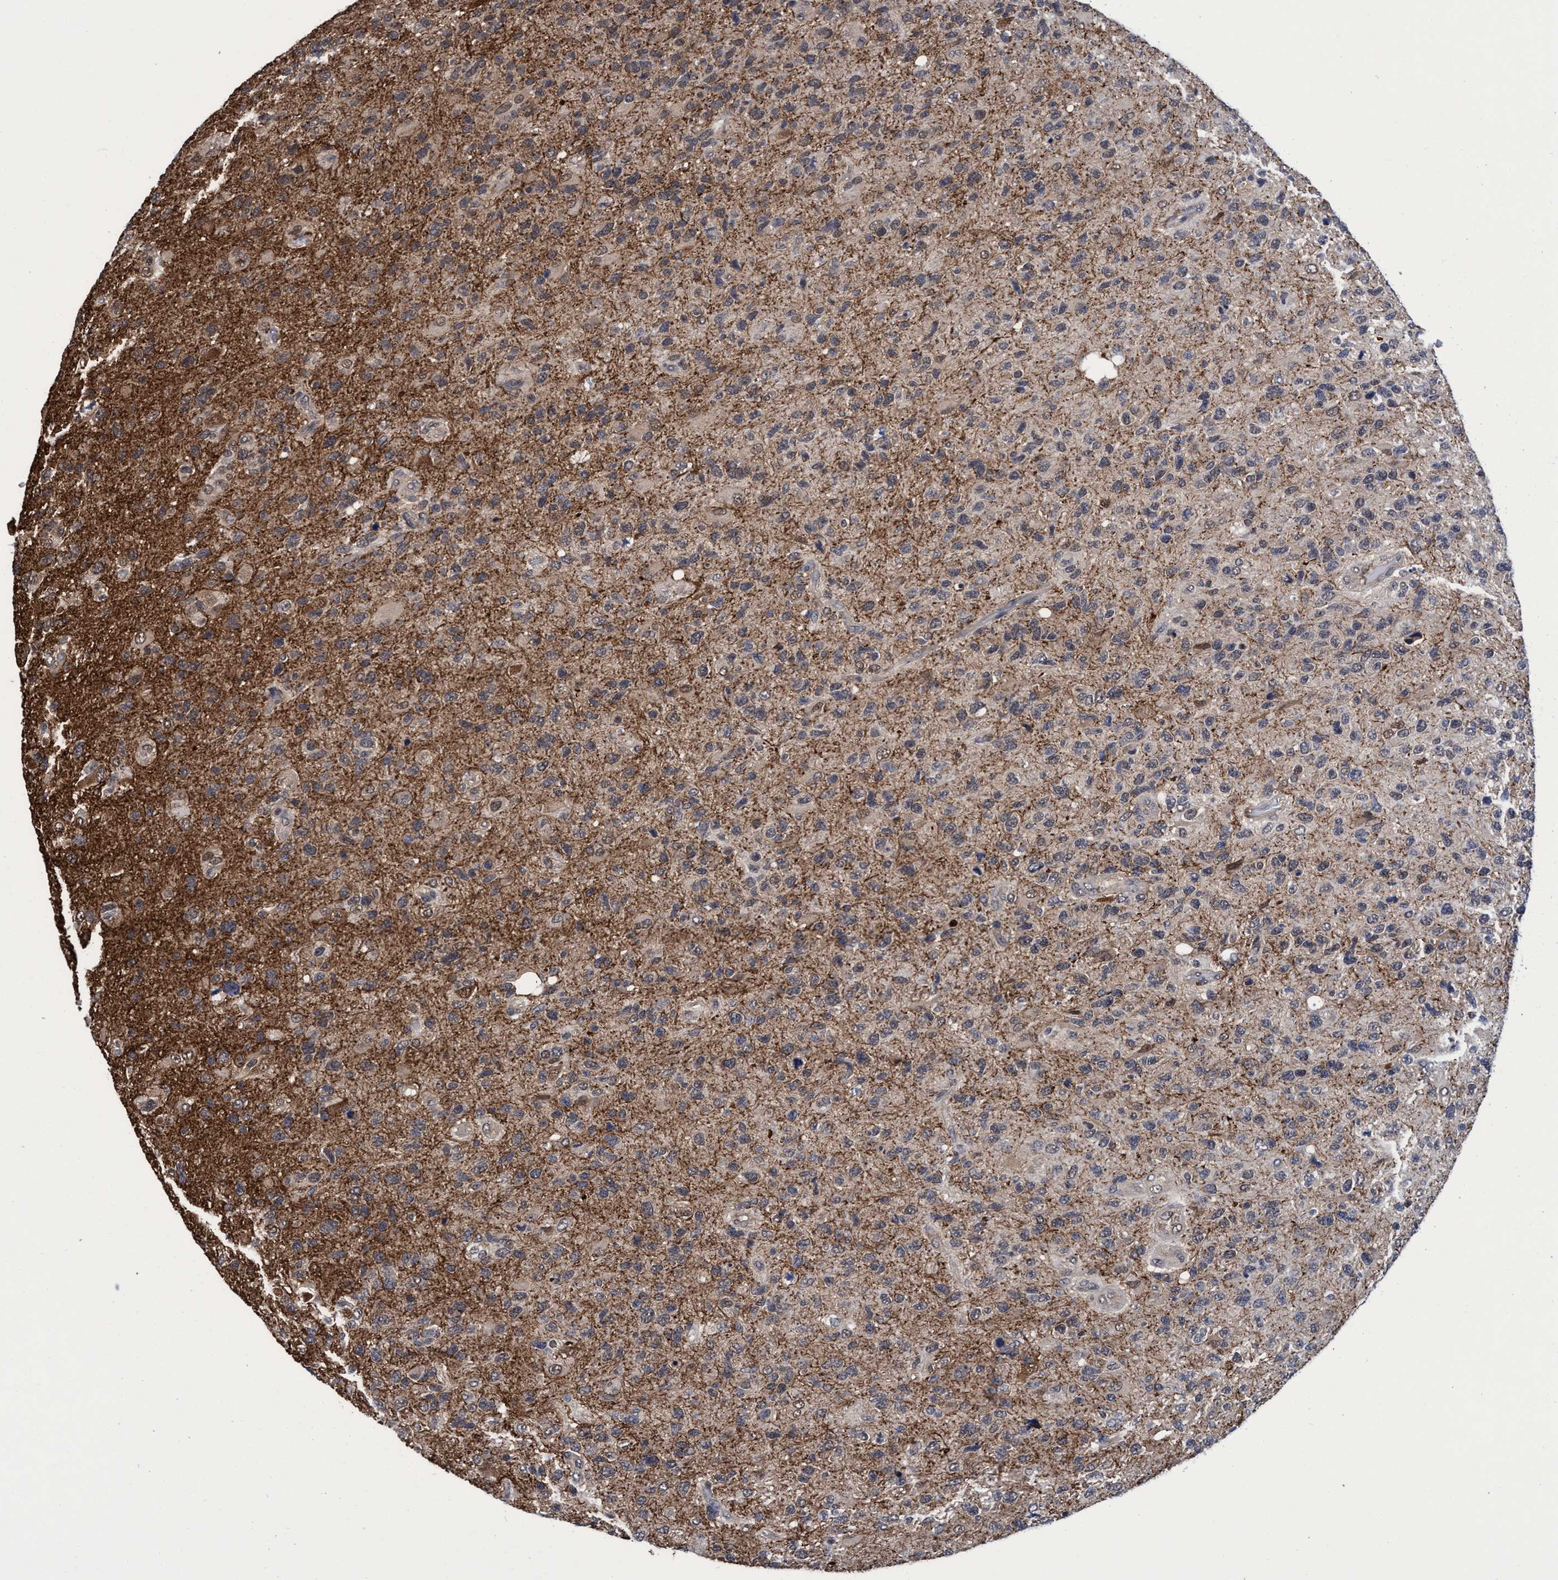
{"staining": {"intensity": "moderate", "quantity": "25%-75%", "location": "cytoplasmic/membranous"}, "tissue": "glioma", "cell_type": "Tumor cells", "image_type": "cancer", "snomed": [{"axis": "morphology", "description": "Glioma, malignant, High grade"}, {"axis": "topography", "description": "Brain"}], "caption": "Malignant glioma (high-grade) stained with DAB (3,3'-diaminobenzidine) immunohistochemistry (IHC) exhibits medium levels of moderate cytoplasmic/membranous expression in about 25%-75% of tumor cells.", "gene": "PSMD12", "patient": {"sex": "female", "age": 58}}